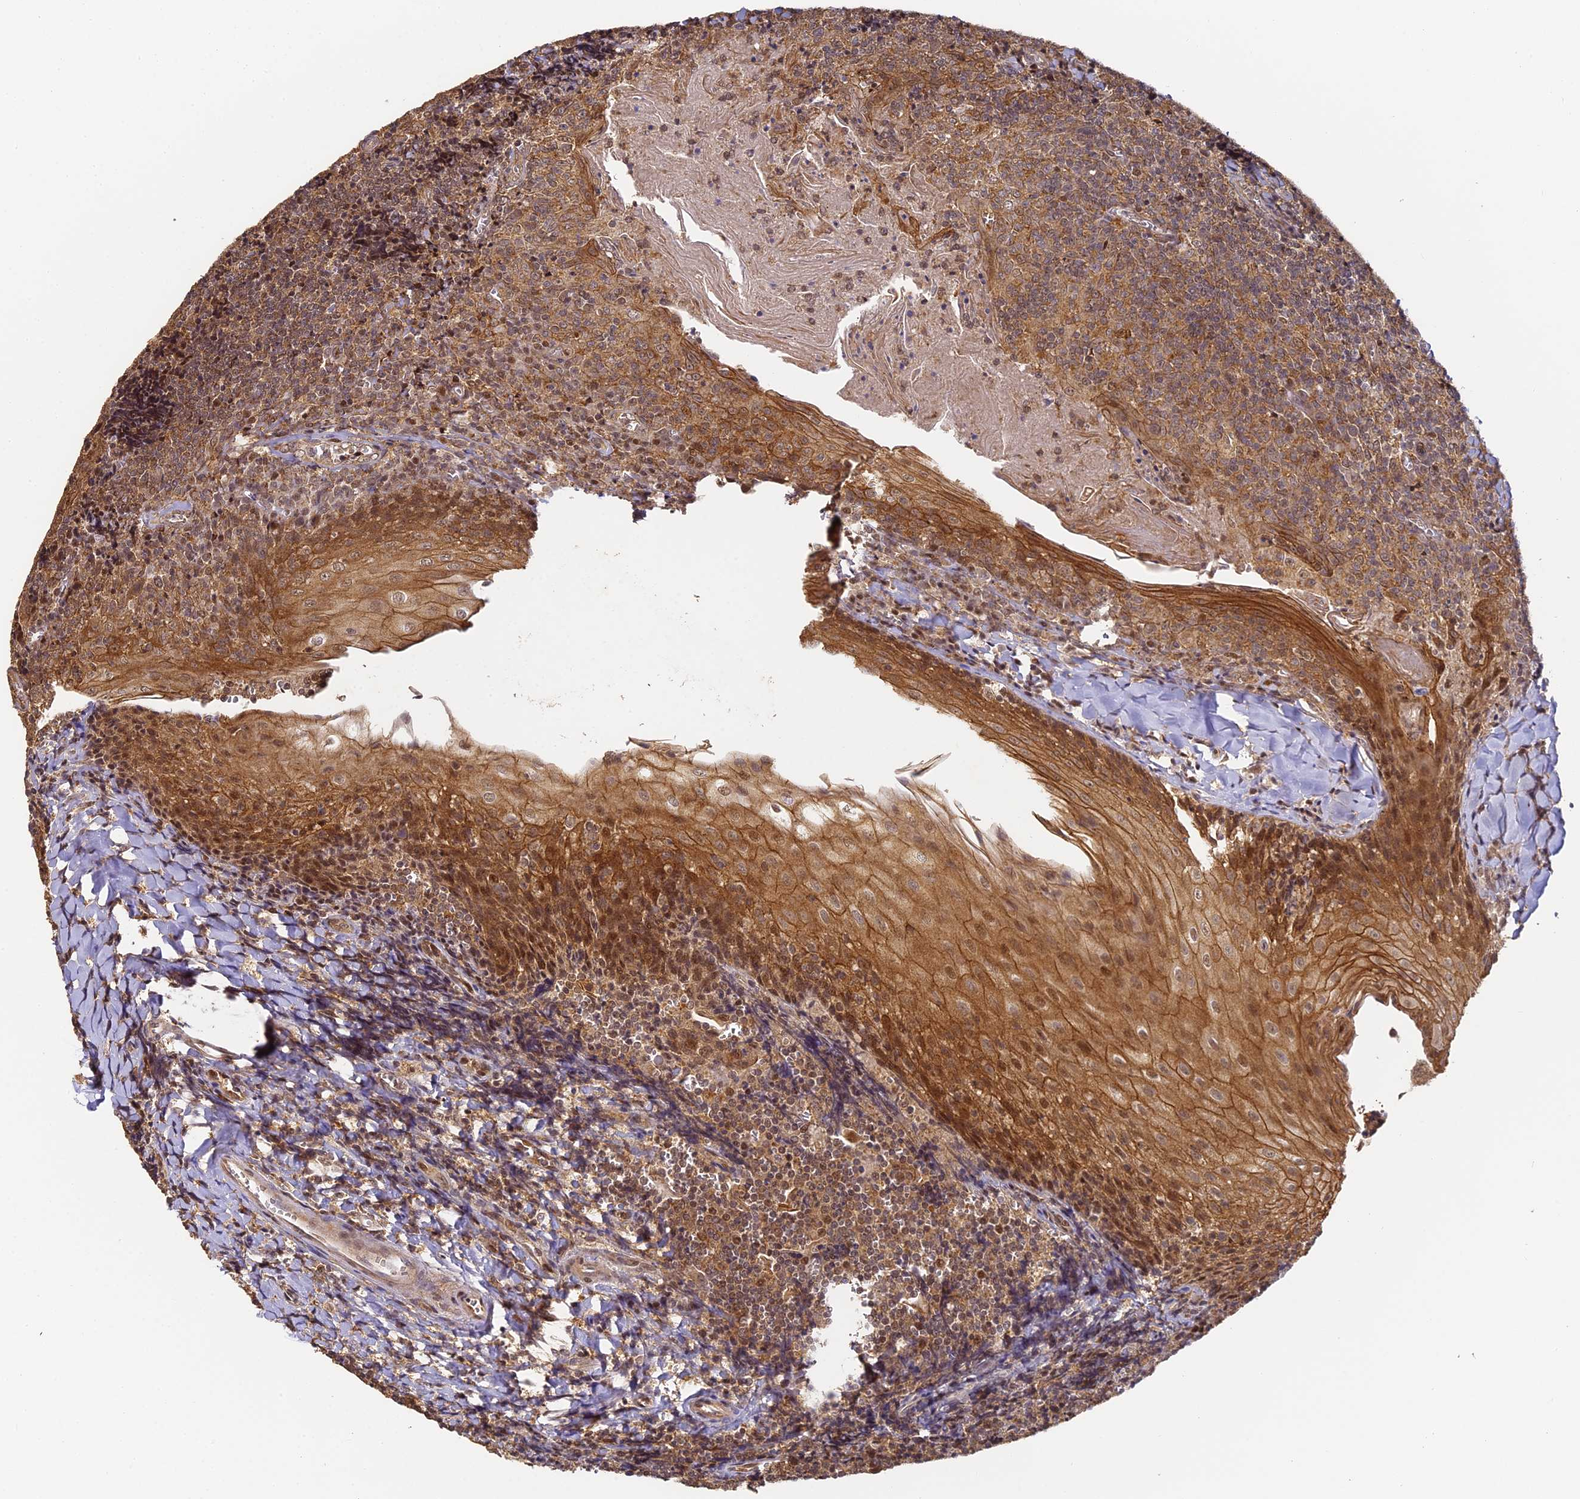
{"staining": {"intensity": "moderate", "quantity": ">75%", "location": "cytoplasmic/membranous"}, "tissue": "tonsil", "cell_type": "Non-germinal center cells", "image_type": "normal", "snomed": [{"axis": "morphology", "description": "Normal tissue, NOS"}, {"axis": "topography", "description": "Tonsil"}], "caption": "IHC (DAB (3,3'-diaminobenzidine)) staining of normal tonsil displays moderate cytoplasmic/membranous protein expression in approximately >75% of non-germinal center cells. Using DAB (brown) and hematoxylin (blue) stains, captured at high magnification using brightfield microscopy.", "gene": "ENSG00000268870", "patient": {"sex": "male", "age": 27}}